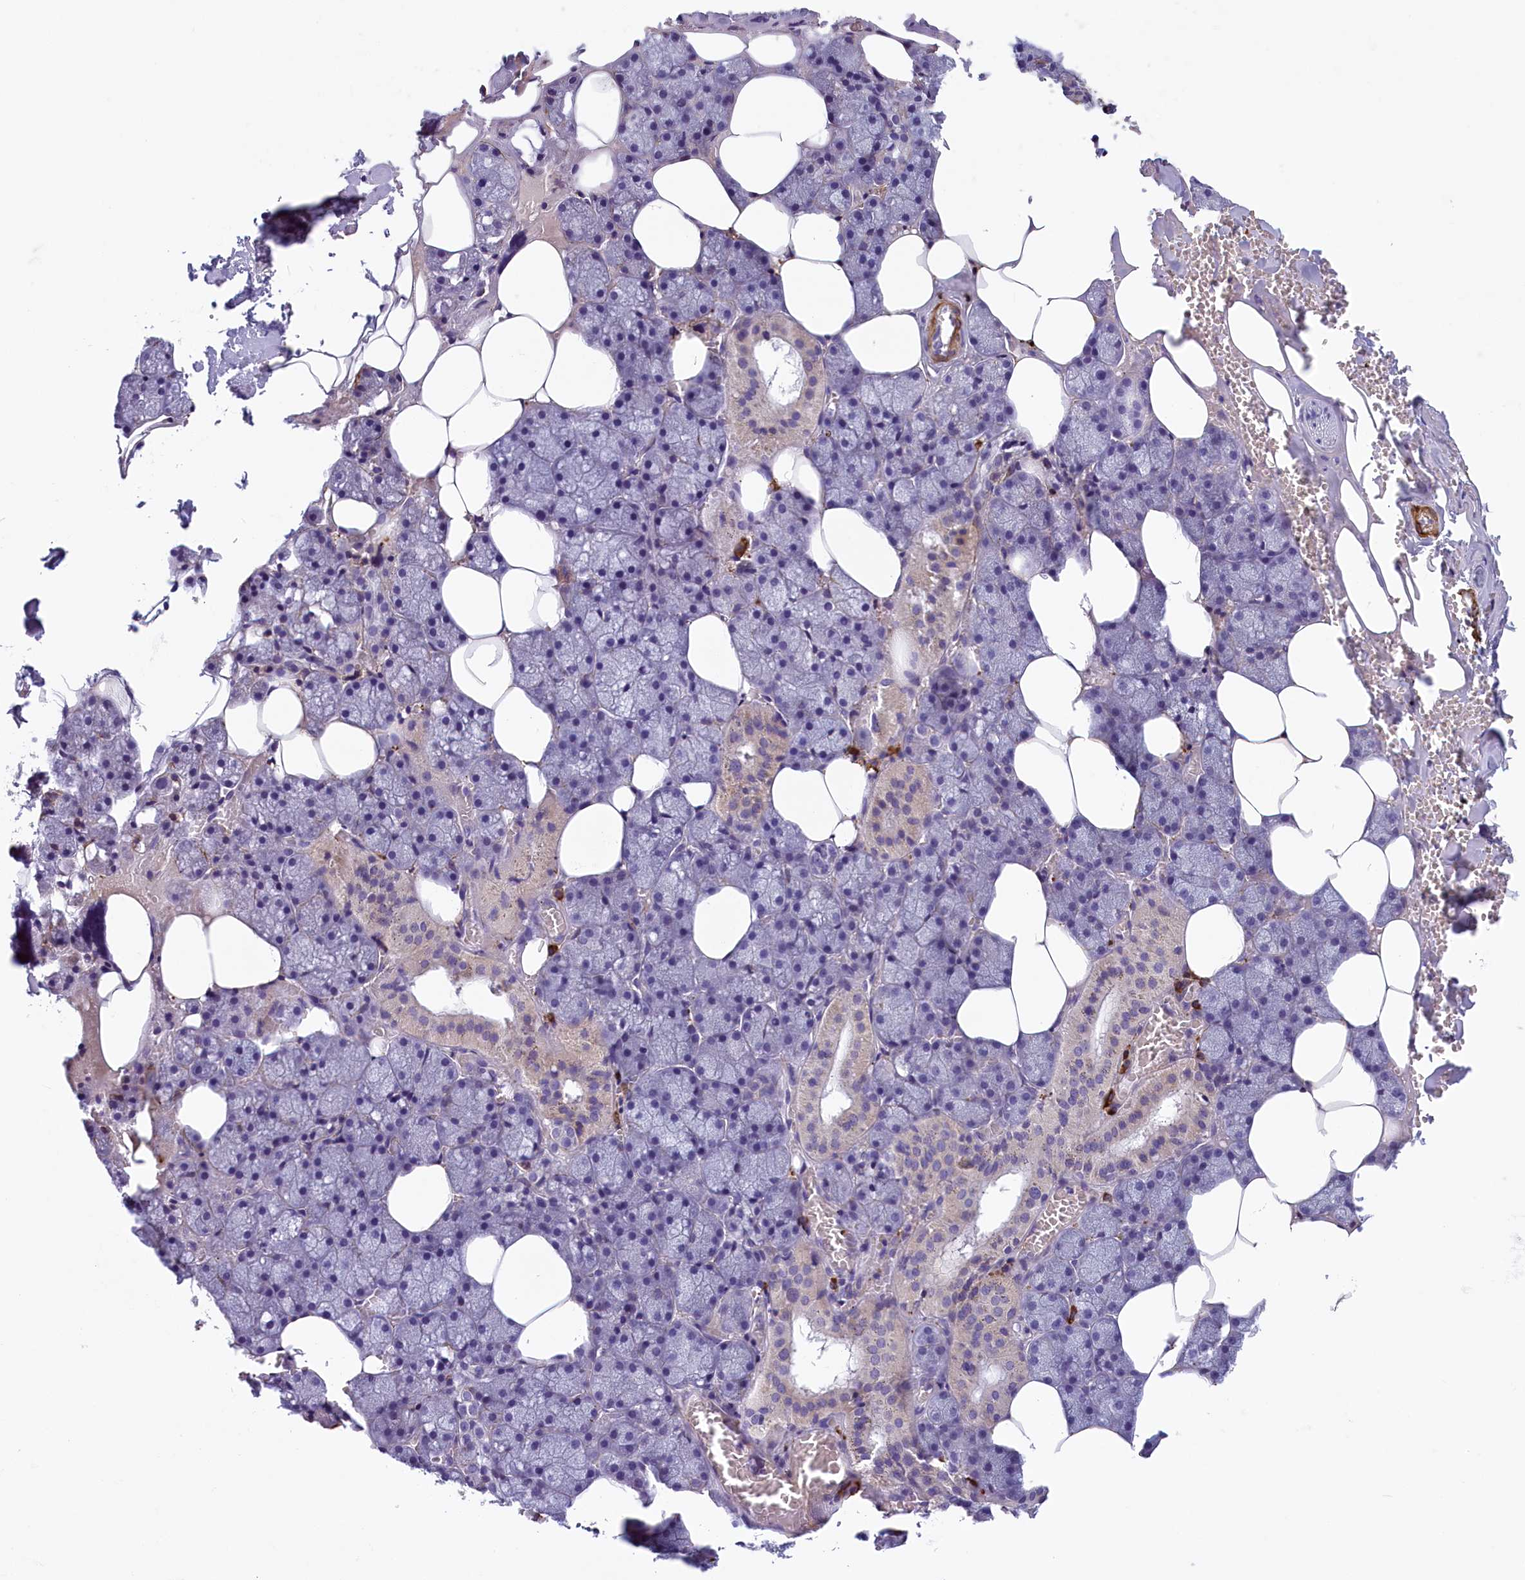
{"staining": {"intensity": "negative", "quantity": "none", "location": "none"}, "tissue": "salivary gland", "cell_type": "Glandular cells", "image_type": "normal", "snomed": [{"axis": "morphology", "description": "Normal tissue, NOS"}, {"axis": "topography", "description": "Salivary gland"}], "caption": "High magnification brightfield microscopy of benign salivary gland stained with DAB (3,3'-diaminobenzidine) (brown) and counterstained with hematoxylin (blue): glandular cells show no significant expression.", "gene": "BCL2L13", "patient": {"sex": "male", "age": 62}}